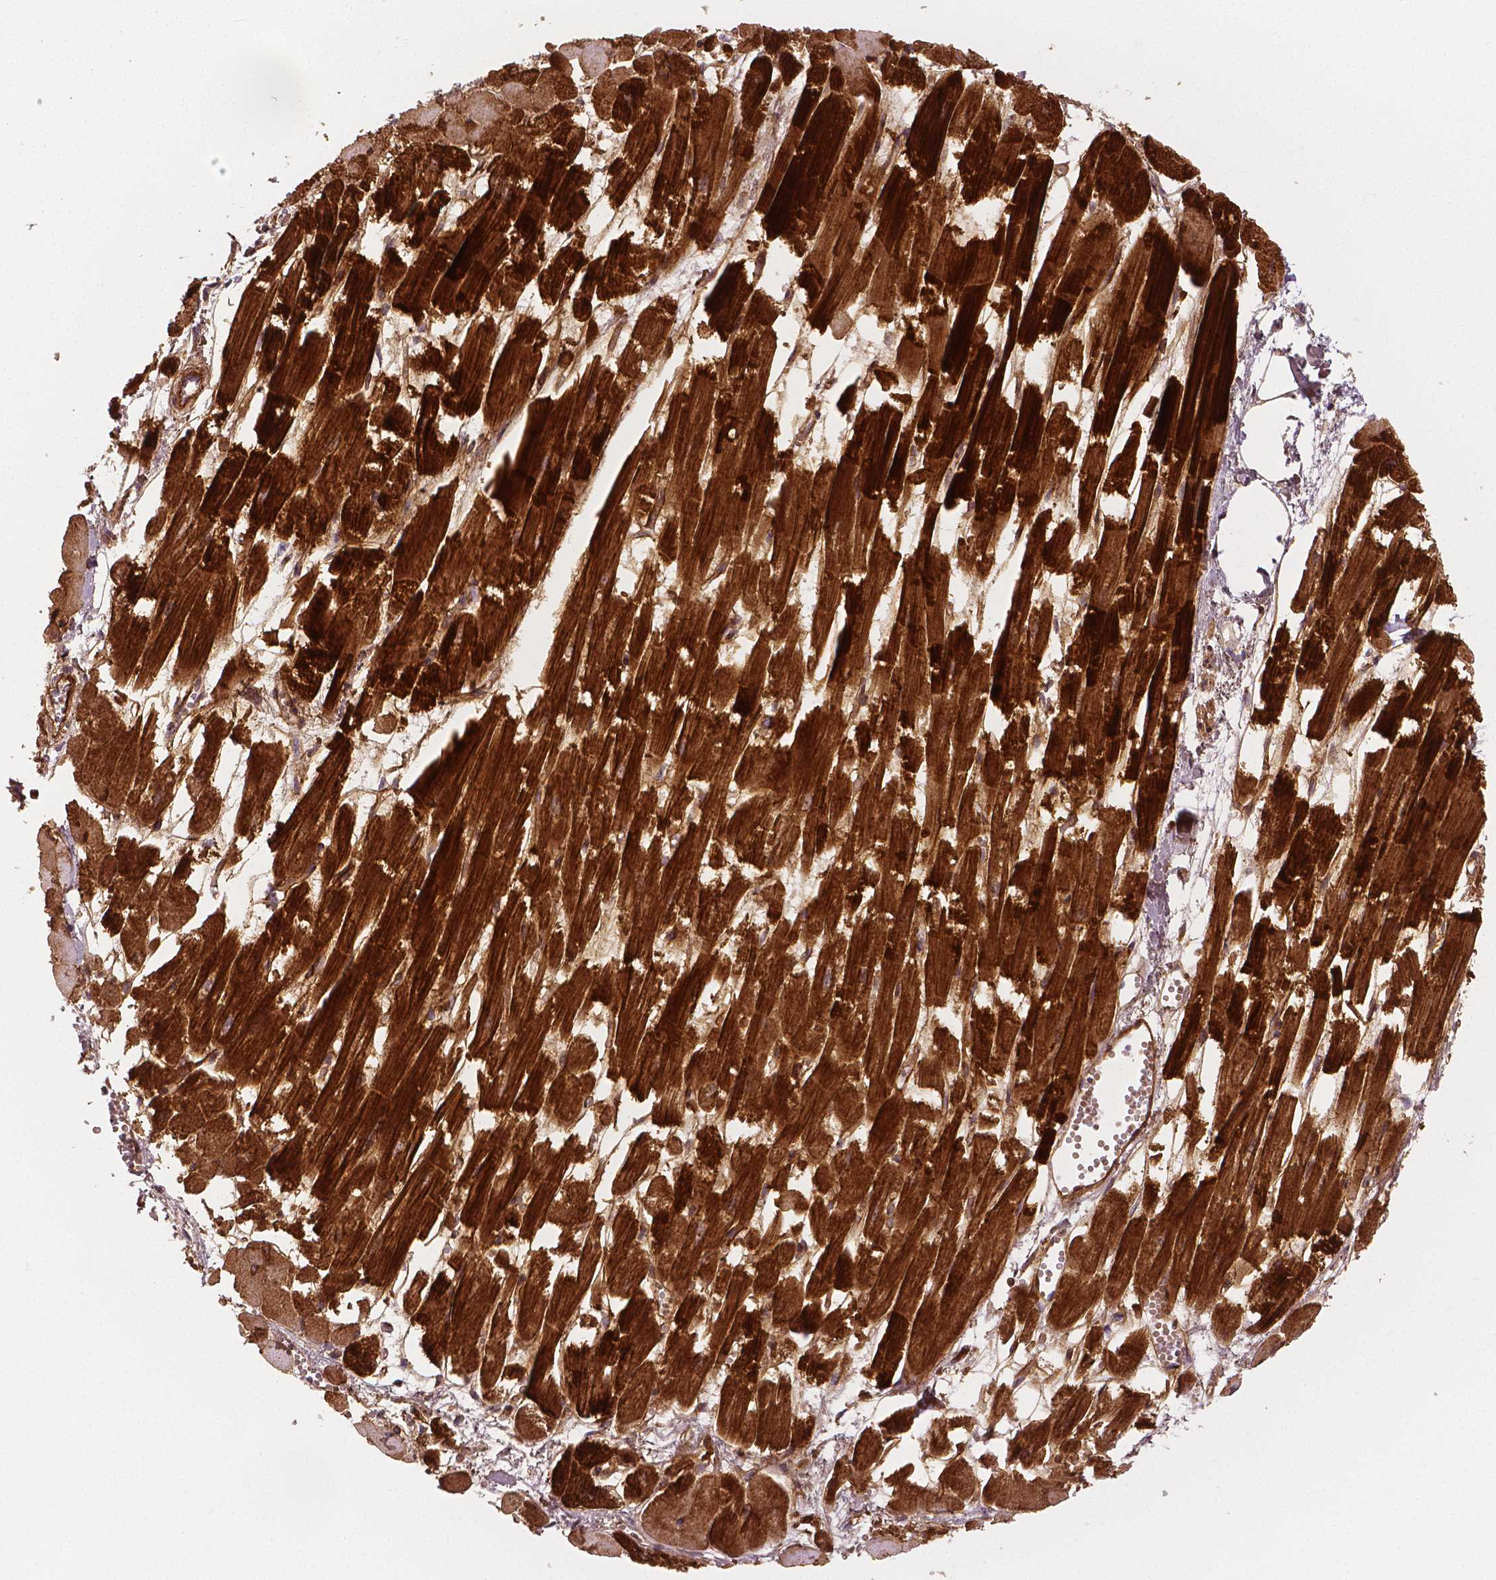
{"staining": {"intensity": "strong", "quantity": ">75%", "location": "cytoplasmic/membranous"}, "tissue": "heart muscle", "cell_type": "Cardiomyocytes", "image_type": "normal", "snomed": [{"axis": "morphology", "description": "Normal tissue, NOS"}, {"axis": "topography", "description": "Heart"}], "caption": "Heart muscle was stained to show a protein in brown. There is high levels of strong cytoplasmic/membranous staining in about >75% of cardiomyocytes.", "gene": "FLT1", "patient": {"sex": "female", "age": 52}}